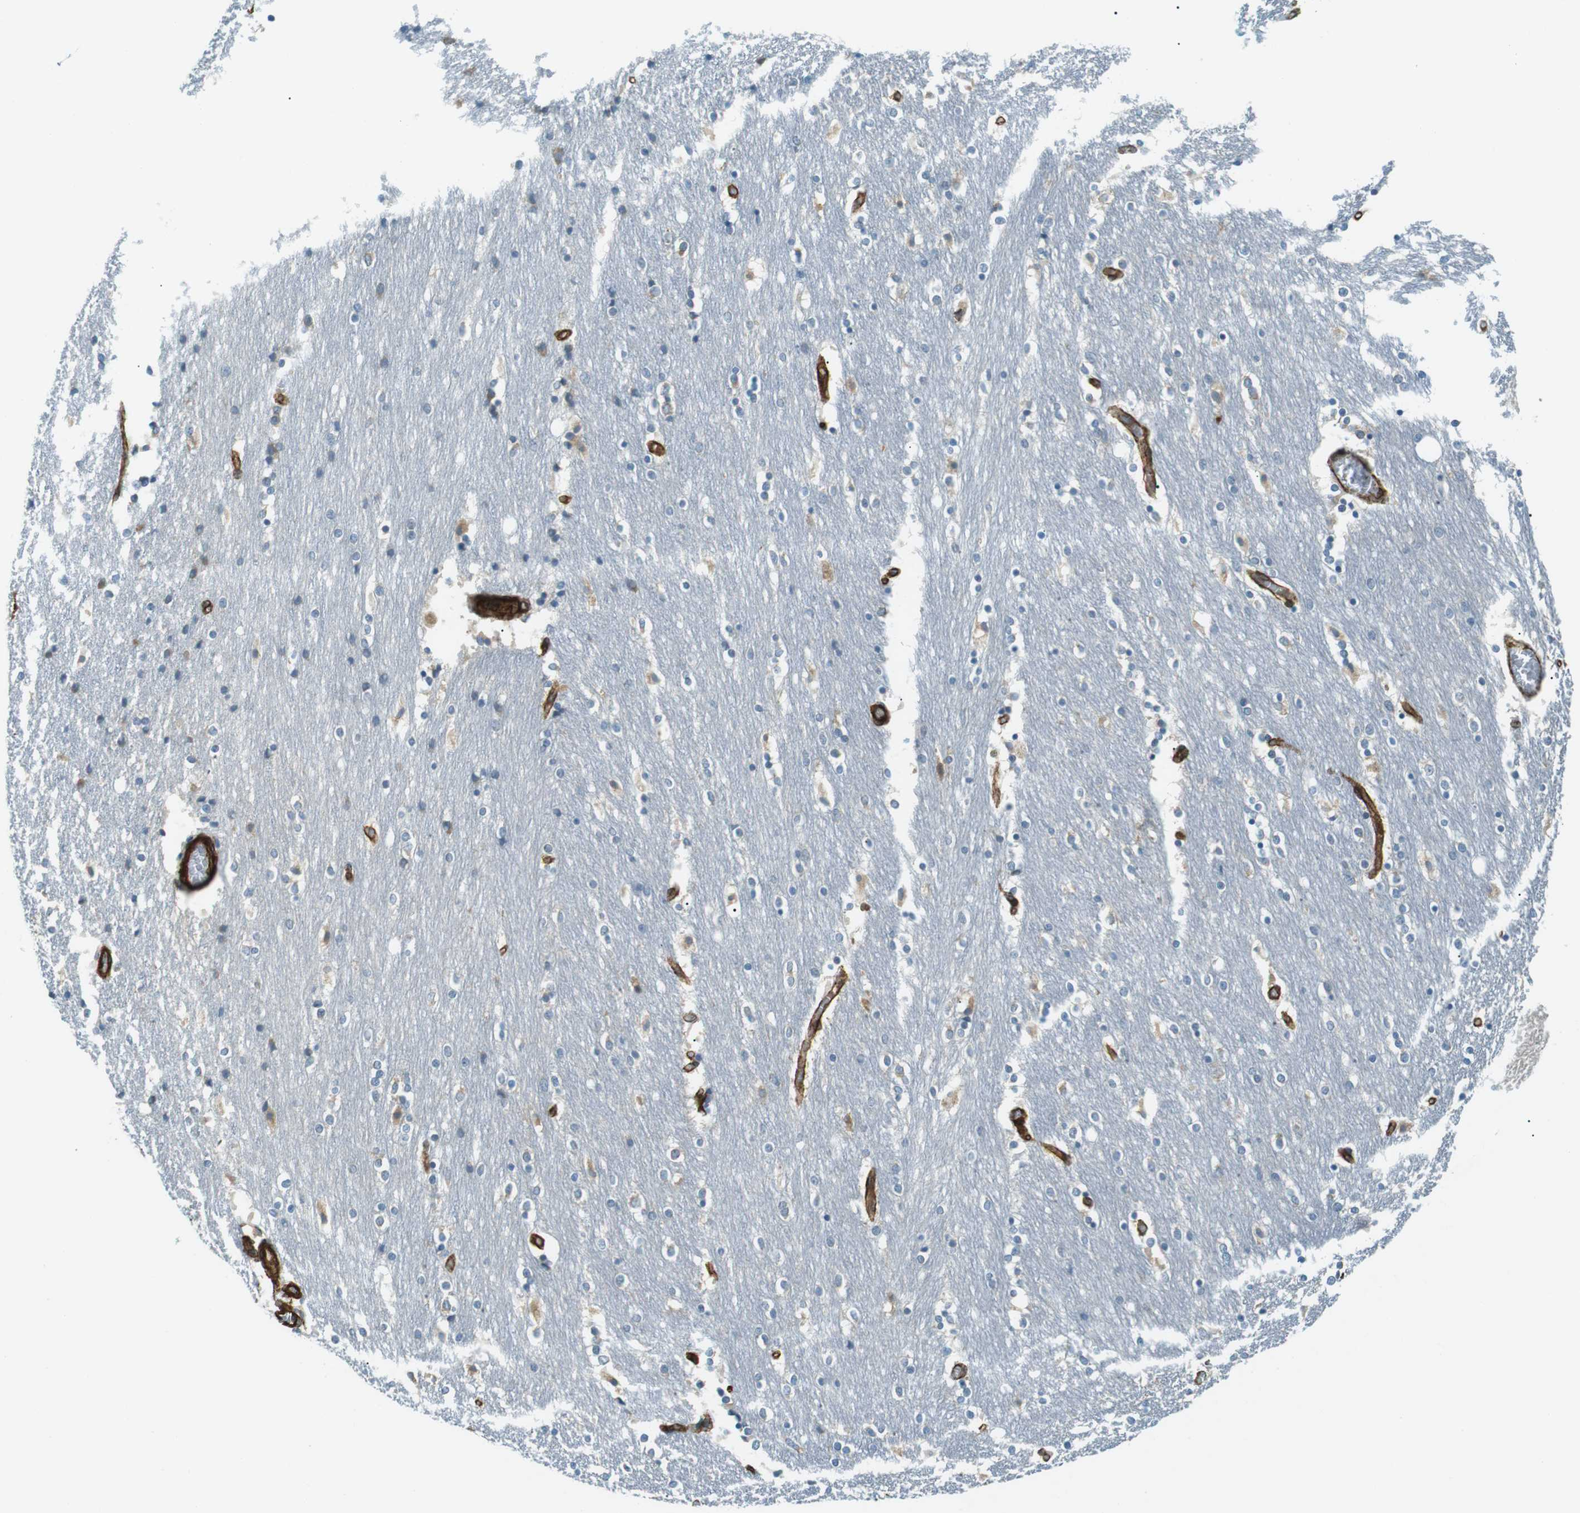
{"staining": {"intensity": "moderate", "quantity": "<25%", "location": "cytoplasmic/membranous"}, "tissue": "caudate", "cell_type": "Glial cells", "image_type": "normal", "snomed": [{"axis": "morphology", "description": "Normal tissue, NOS"}, {"axis": "topography", "description": "Lateral ventricle wall"}], "caption": "Caudate stained for a protein demonstrates moderate cytoplasmic/membranous positivity in glial cells.", "gene": "ODR4", "patient": {"sex": "female", "age": 54}}